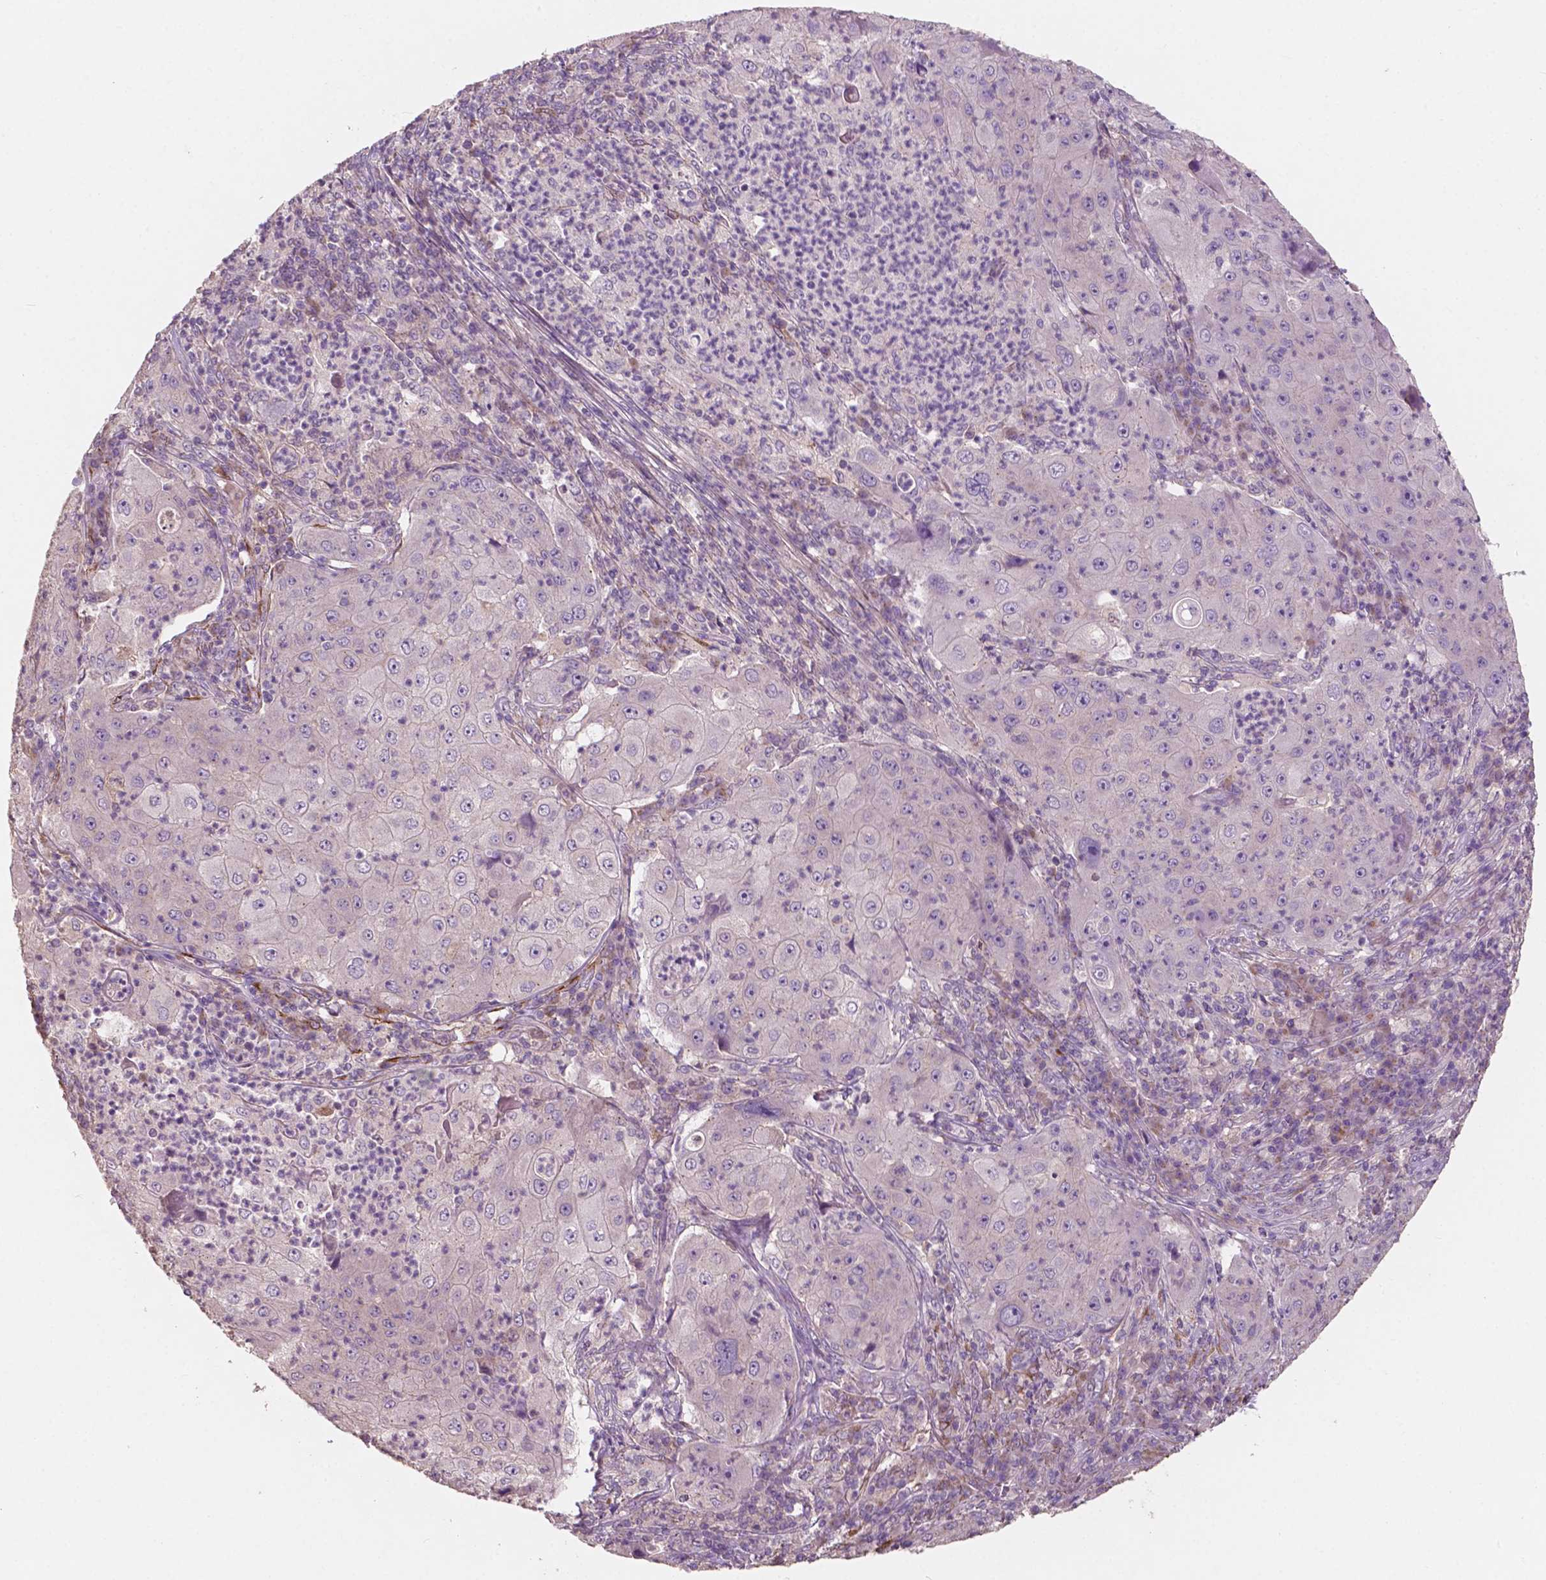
{"staining": {"intensity": "negative", "quantity": "none", "location": "none"}, "tissue": "lung cancer", "cell_type": "Tumor cells", "image_type": "cancer", "snomed": [{"axis": "morphology", "description": "Squamous cell carcinoma, NOS"}, {"axis": "topography", "description": "Lung"}], "caption": "Immunohistochemistry micrograph of neoplastic tissue: human lung cancer (squamous cell carcinoma) stained with DAB demonstrates no significant protein expression in tumor cells.", "gene": "CHPT1", "patient": {"sex": "female", "age": 59}}